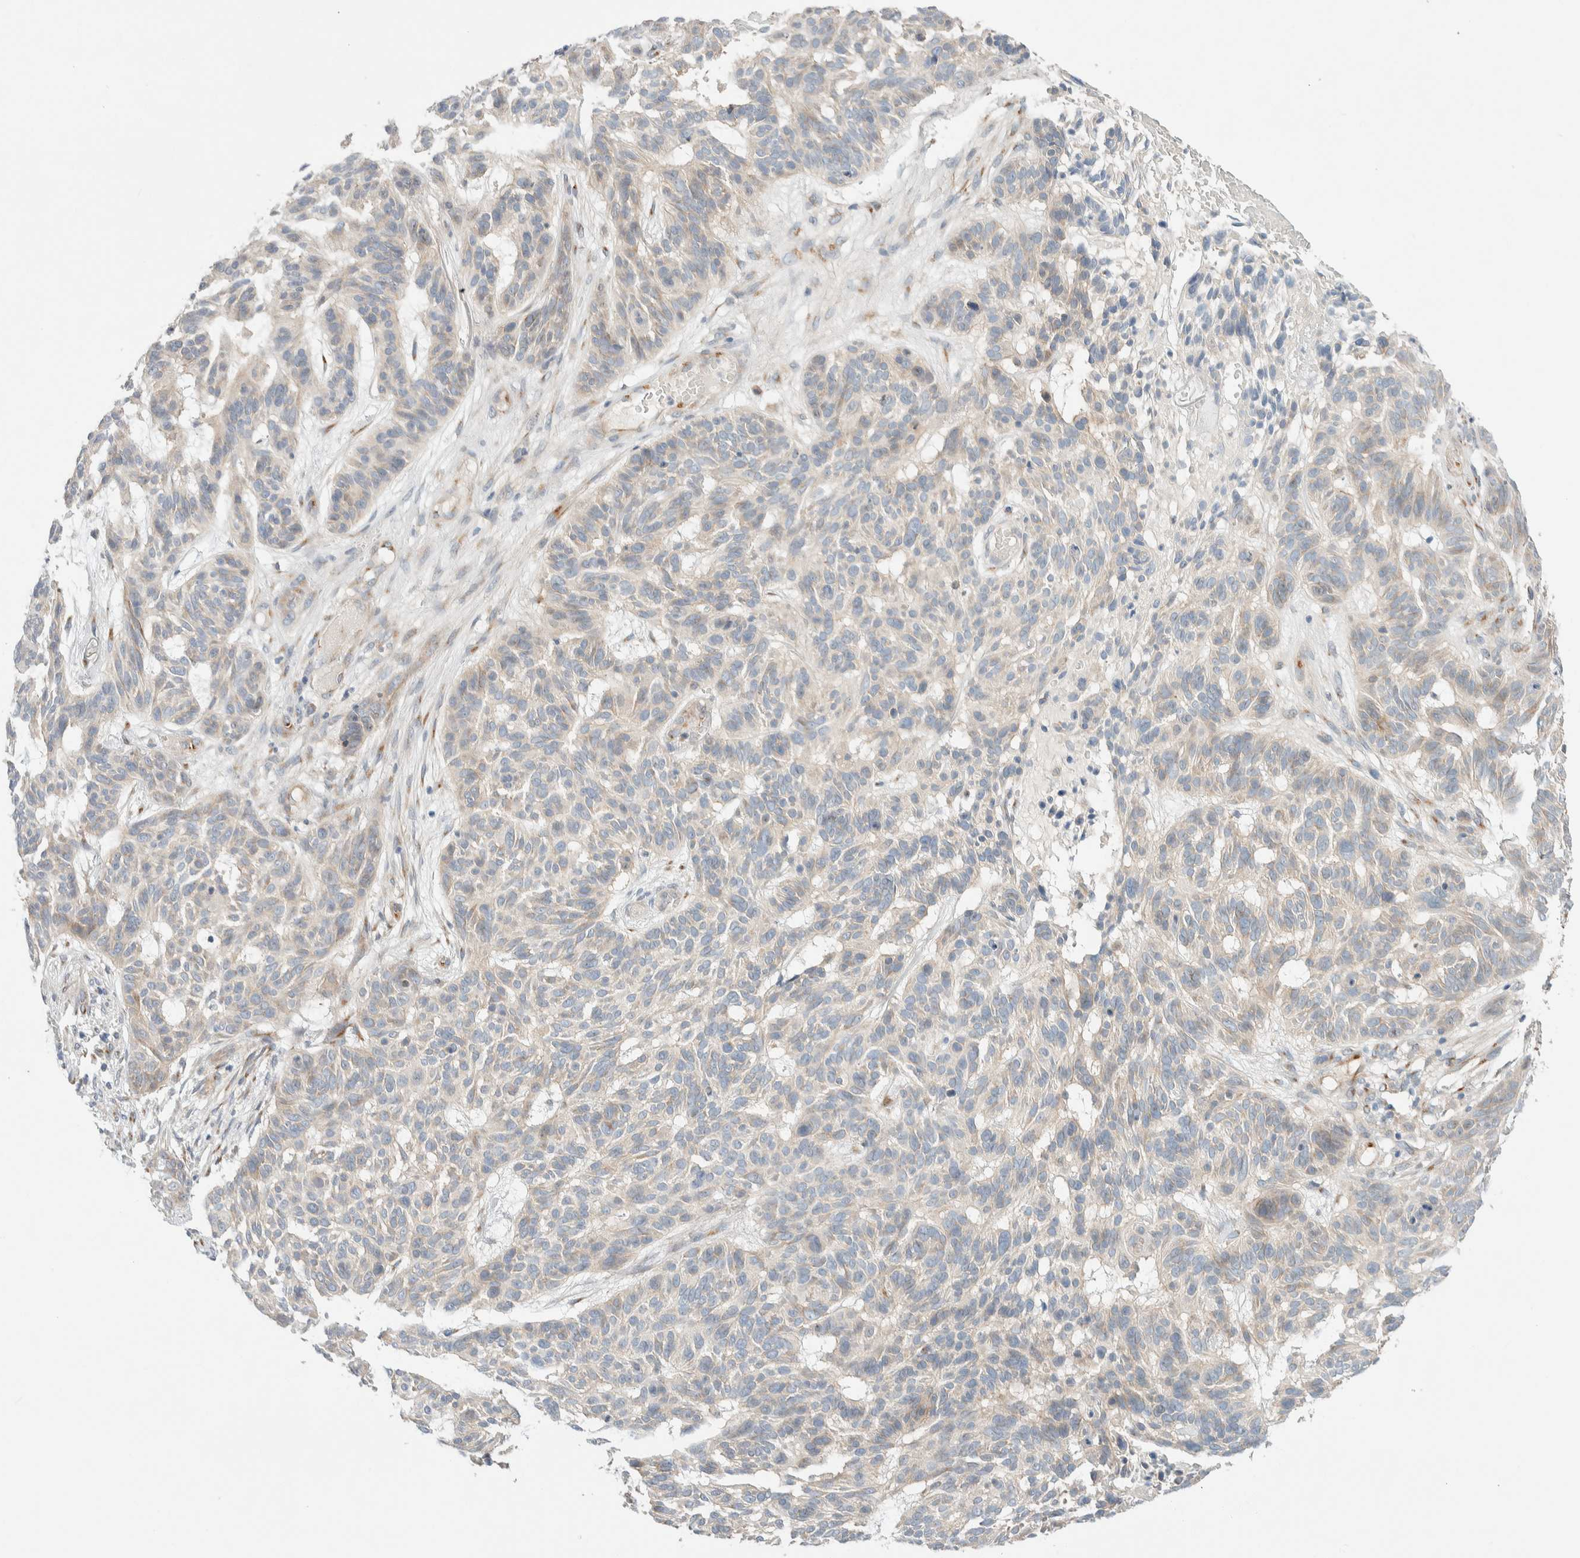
{"staining": {"intensity": "weak", "quantity": "<25%", "location": "cytoplasmic/membranous"}, "tissue": "skin cancer", "cell_type": "Tumor cells", "image_type": "cancer", "snomed": [{"axis": "morphology", "description": "Basal cell carcinoma"}, {"axis": "topography", "description": "Skin"}], "caption": "Tumor cells show no significant expression in basal cell carcinoma (skin).", "gene": "TMEM184B", "patient": {"sex": "male", "age": 85}}